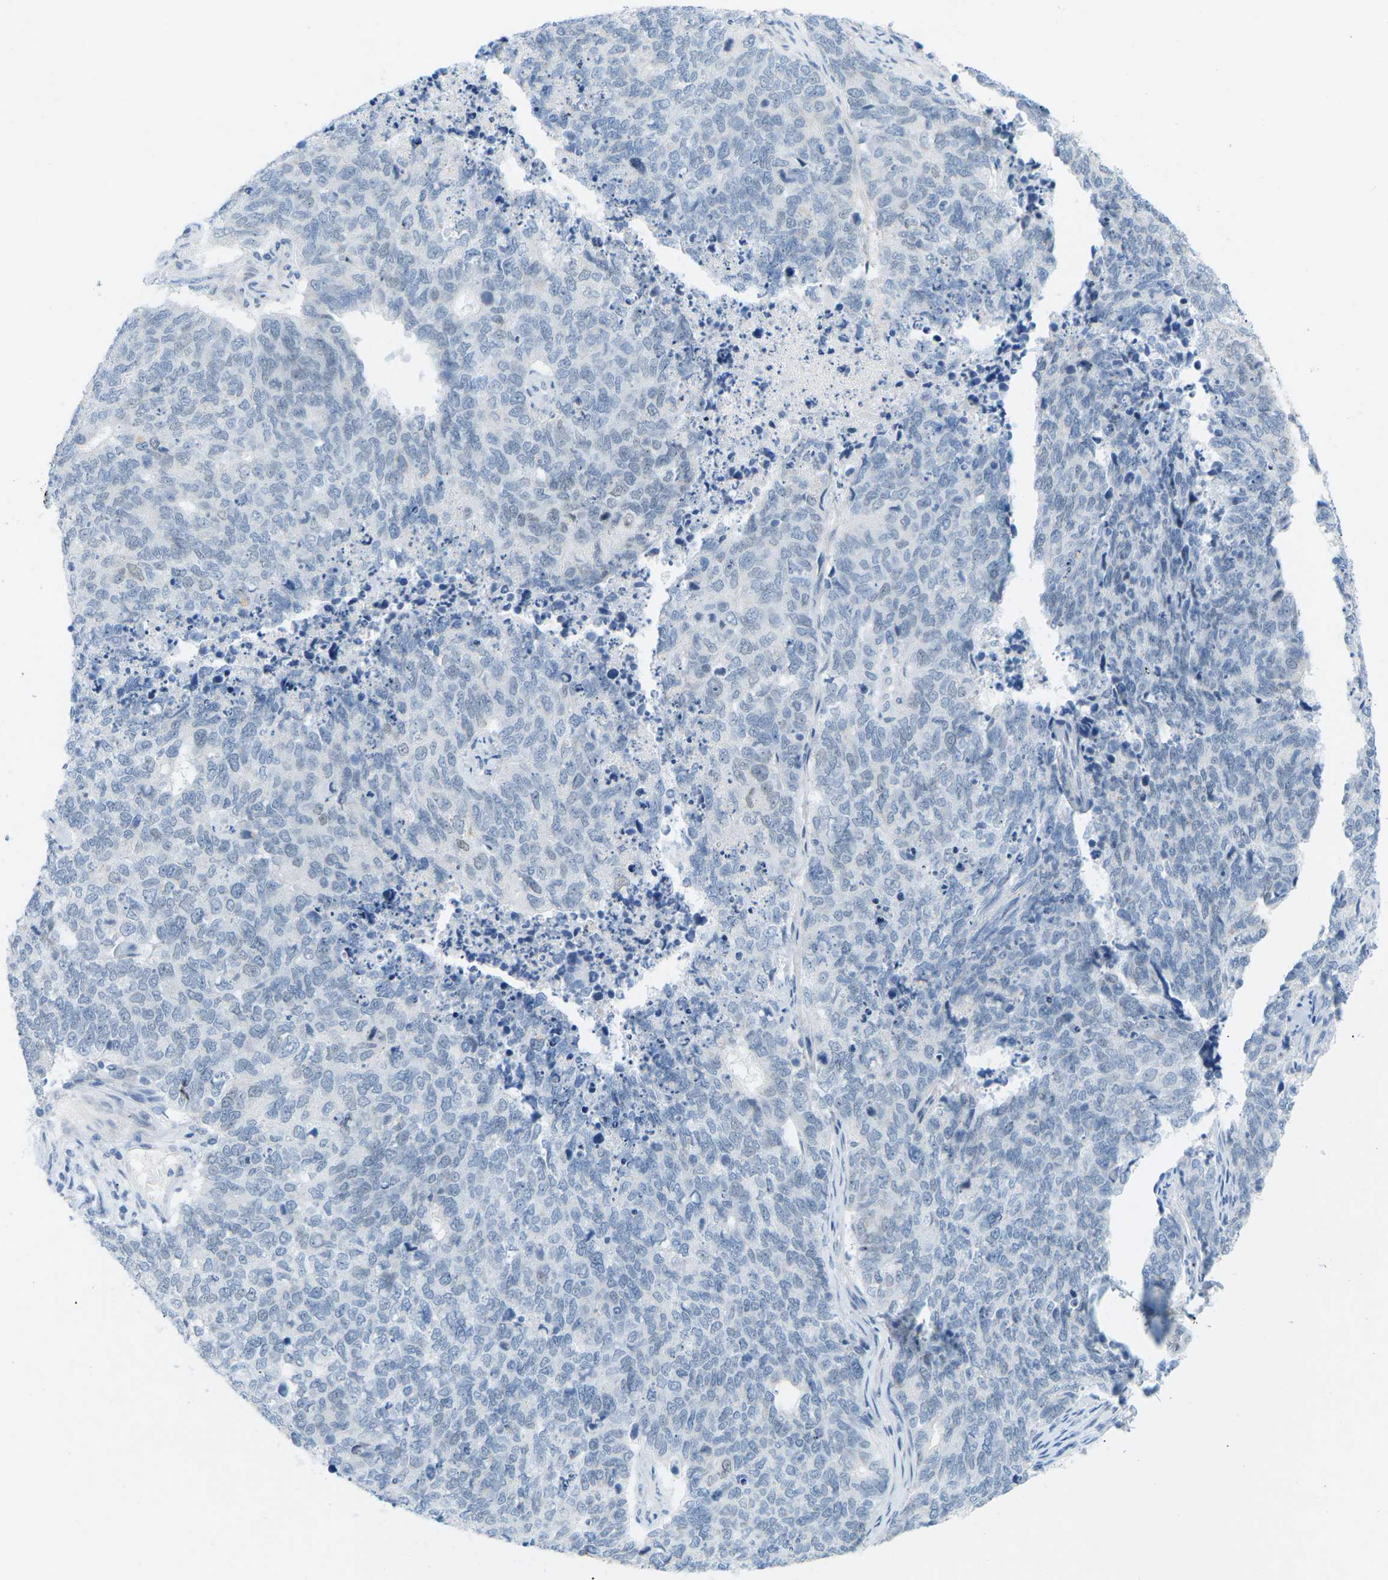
{"staining": {"intensity": "negative", "quantity": "none", "location": "none"}, "tissue": "cervical cancer", "cell_type": "Tumor cells", "image_type": "cancer", "snomed": [{"axis": "morphology", "description": "Squamous cell carcinoma, NOS"}, {"axis": "topography", "description": "Cervix"}], "caption": "A high-resolution micrograph shows immunohistochemistry (IHC) staining of squamous cell carcinoma (cervical), which shows no significant positivity in tumor cells. Brightfield microscopy of IHC stained with DAB (3,3'-diaminobenzidine) (brown) and hematoxylin (blue), captured at high magnification.", "gene": "HLTF", "patient": {"sex": "female", "age": 63}}